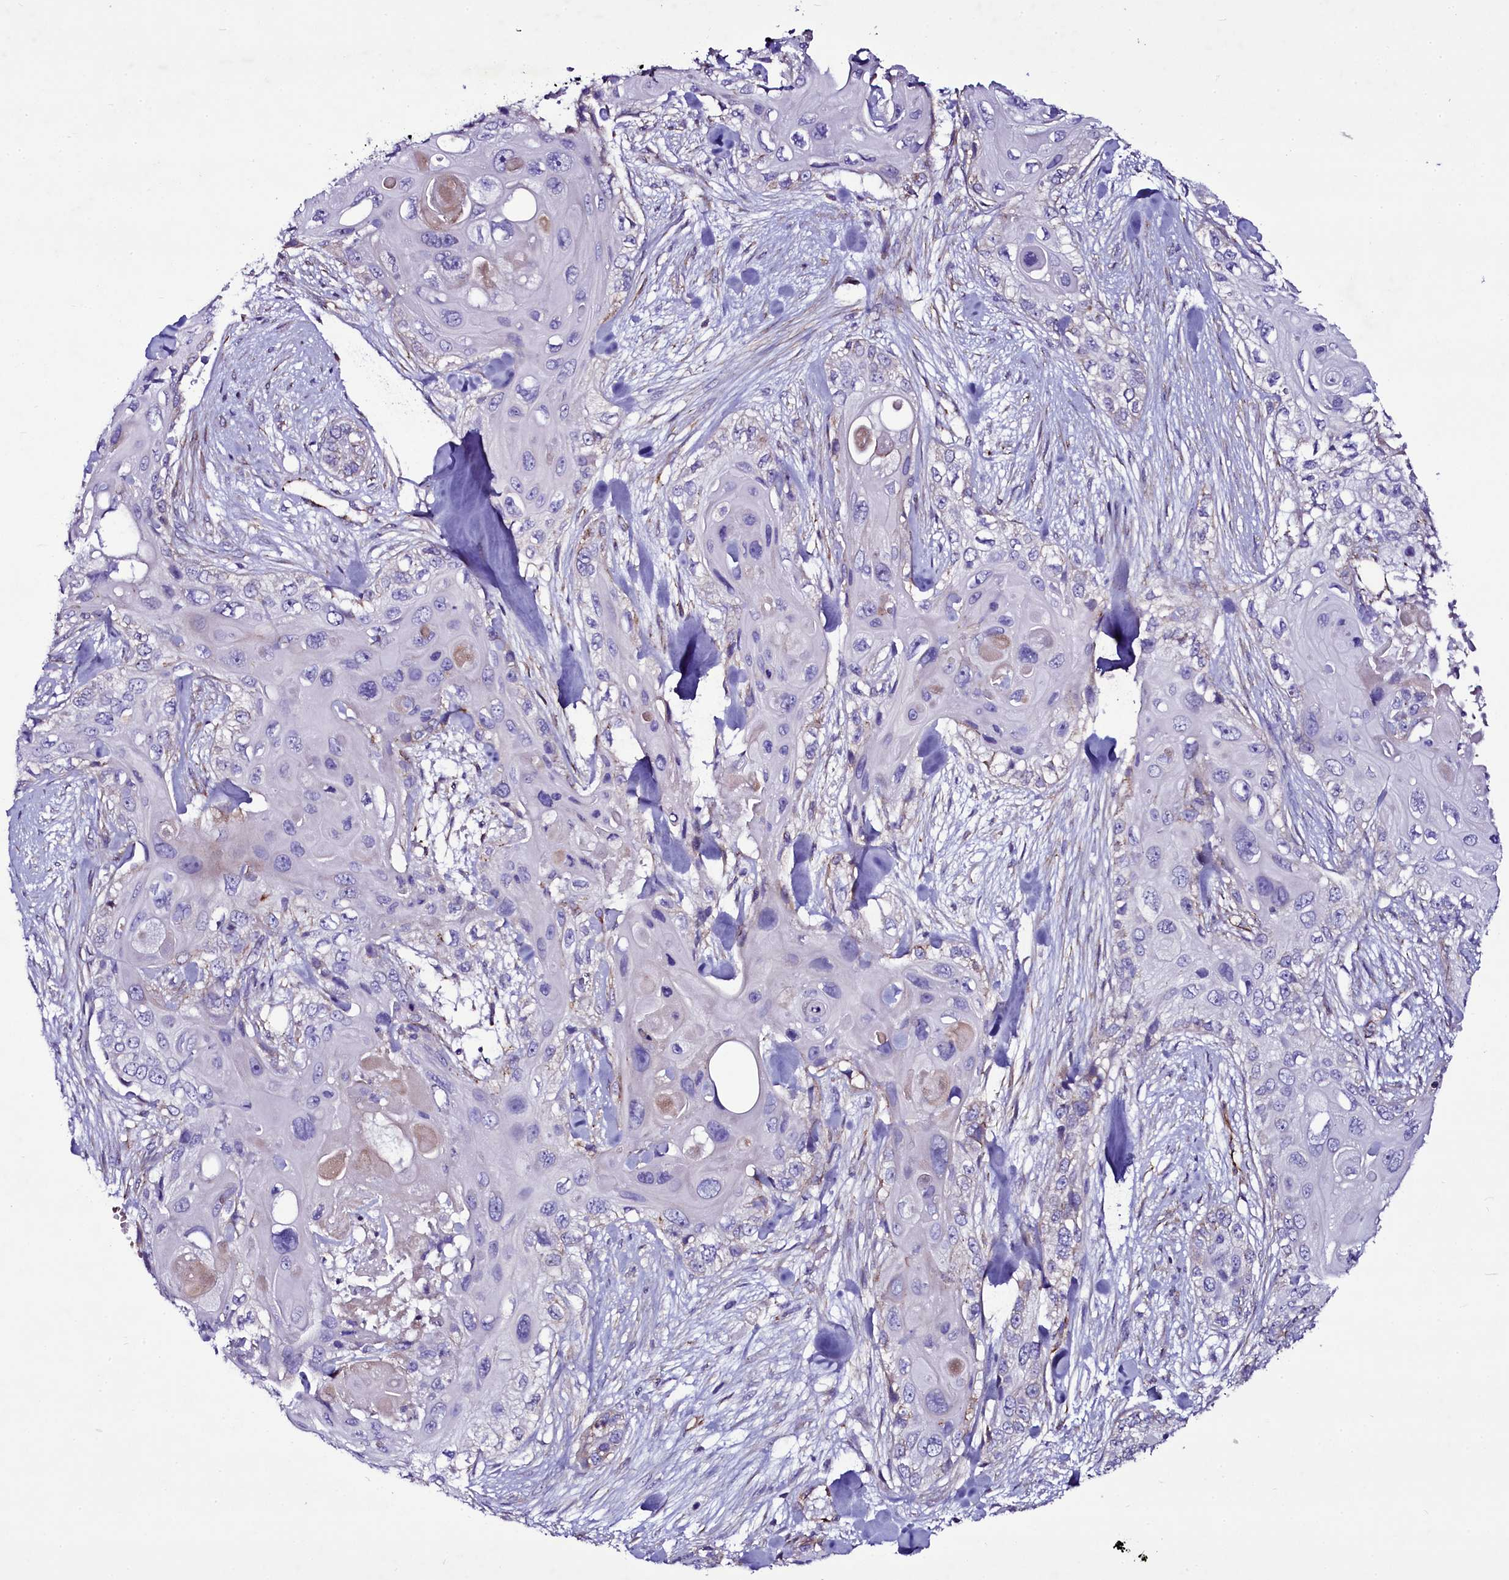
{"staining": {"intensity": "negative", "quantity": "none", "location": "none"}, "tissue": "skin cancer", "cell_type": "Tumor cells", "image_type": "cancer", "snomed": [{"axis": "morphology", "description": "Normal tissue, NOS"}, {"axis": "morphology", "description": "Squamous cell carcinoma, NOS"}, {"axis": "topography", "description": "Skin"}], "caption": "High magnification brightfield microscopy of skin squamous cell carcinoma stained with DAB (3,3'-diaminobenzidine) (brown) and counterstained with hematoxylin (blue): tumor cells show no significant expression.", "gene": "MEX3C", "patient": {"sex": "male", "age": 72}}